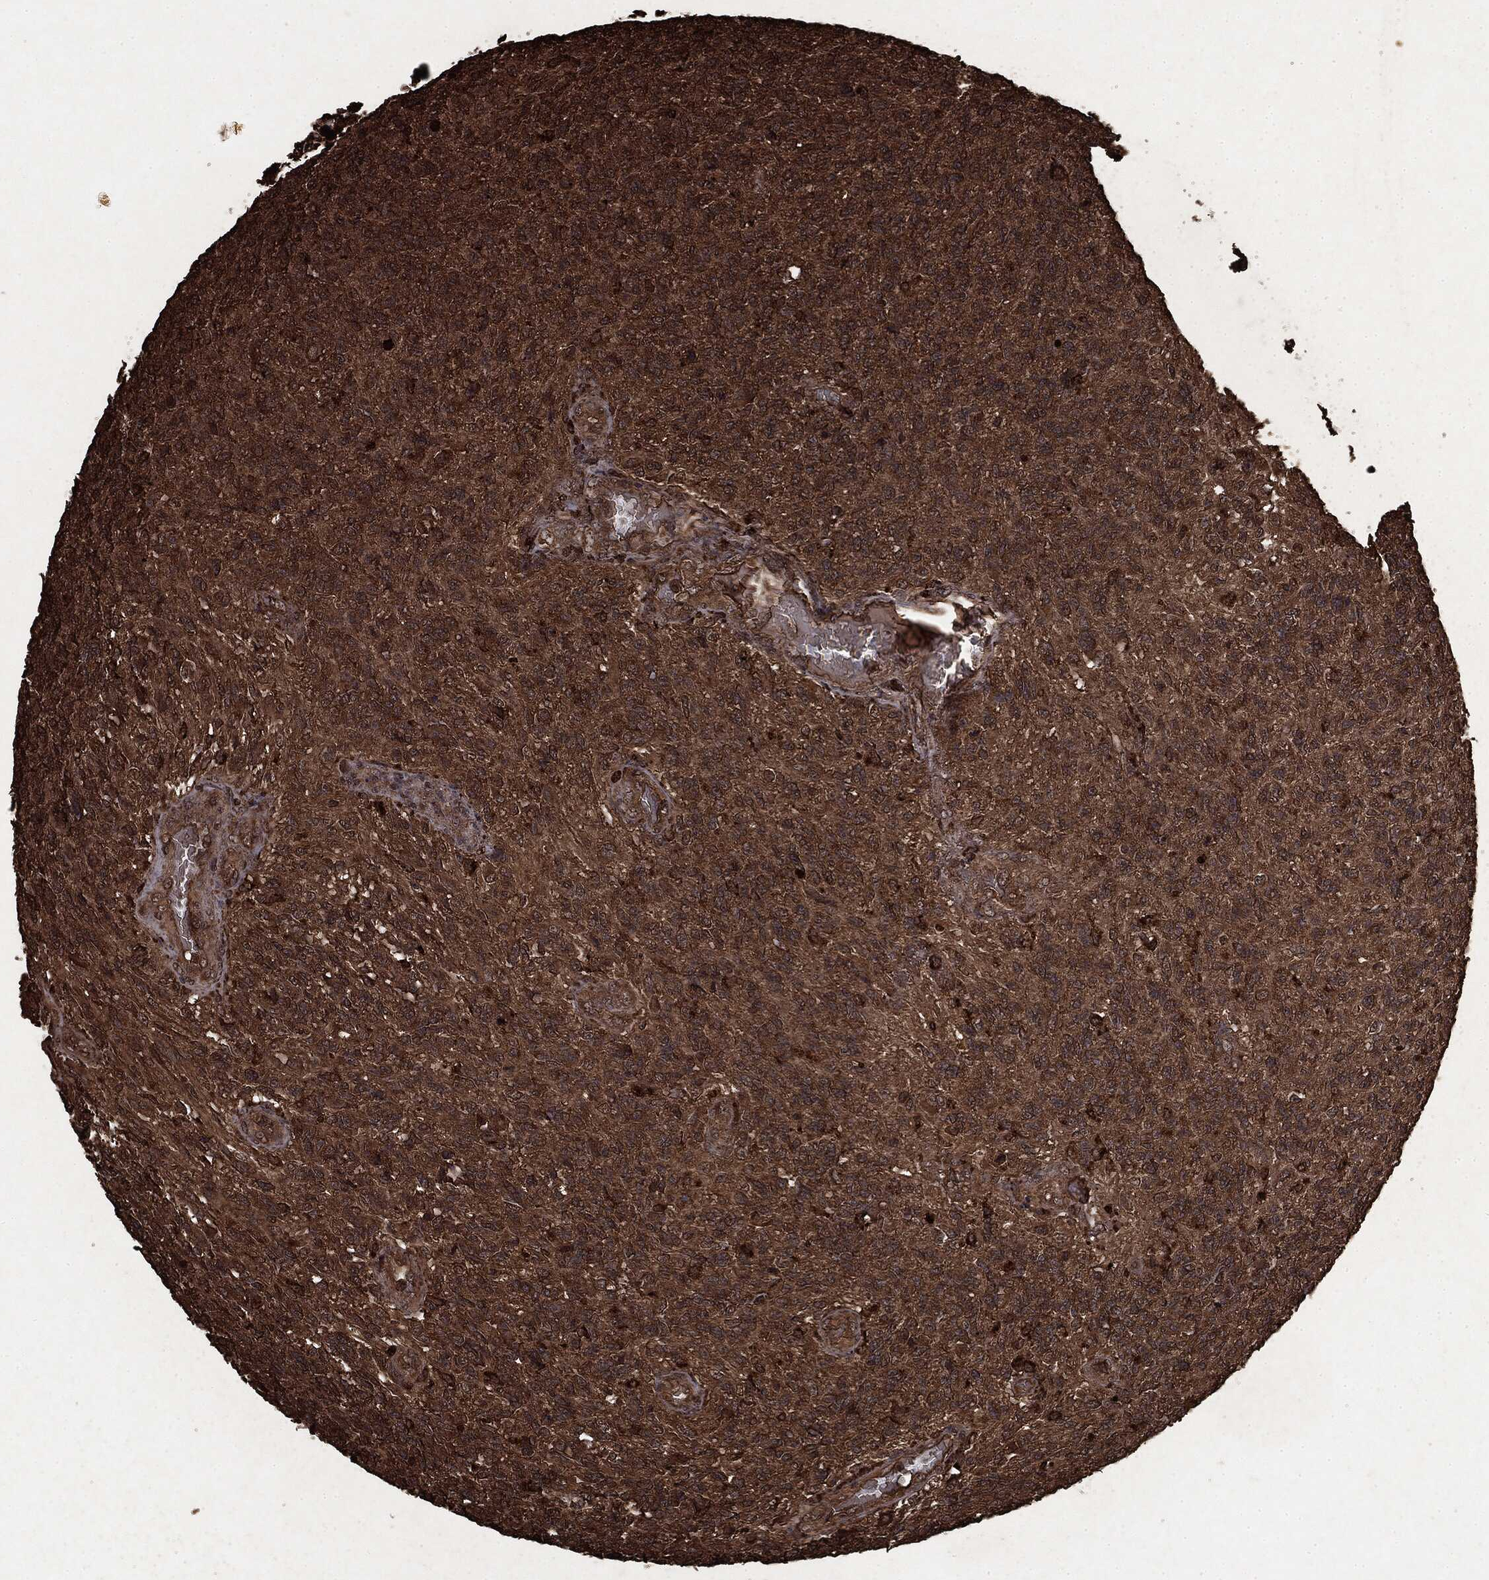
{"staining": {"intensity": "moderate", "quantity": ">75%", "location": "cytoplasmic/membranous"}, "tissue": "glioma", "cell_type": "Tumor cells", "image_type": "cancer", "snomed": [{"axis": "morphology", "description": "Glioma, malignant, High grade"}, {"axis": "topography", "description": "Brain"}], "caption": "Protein analysis of glioma tissue displays moderate cytoplasmic/membranous expression in approximately >75% of tumor cells.", "gene": "ARAF", "patient": {"sex": "male", "age": 56}}